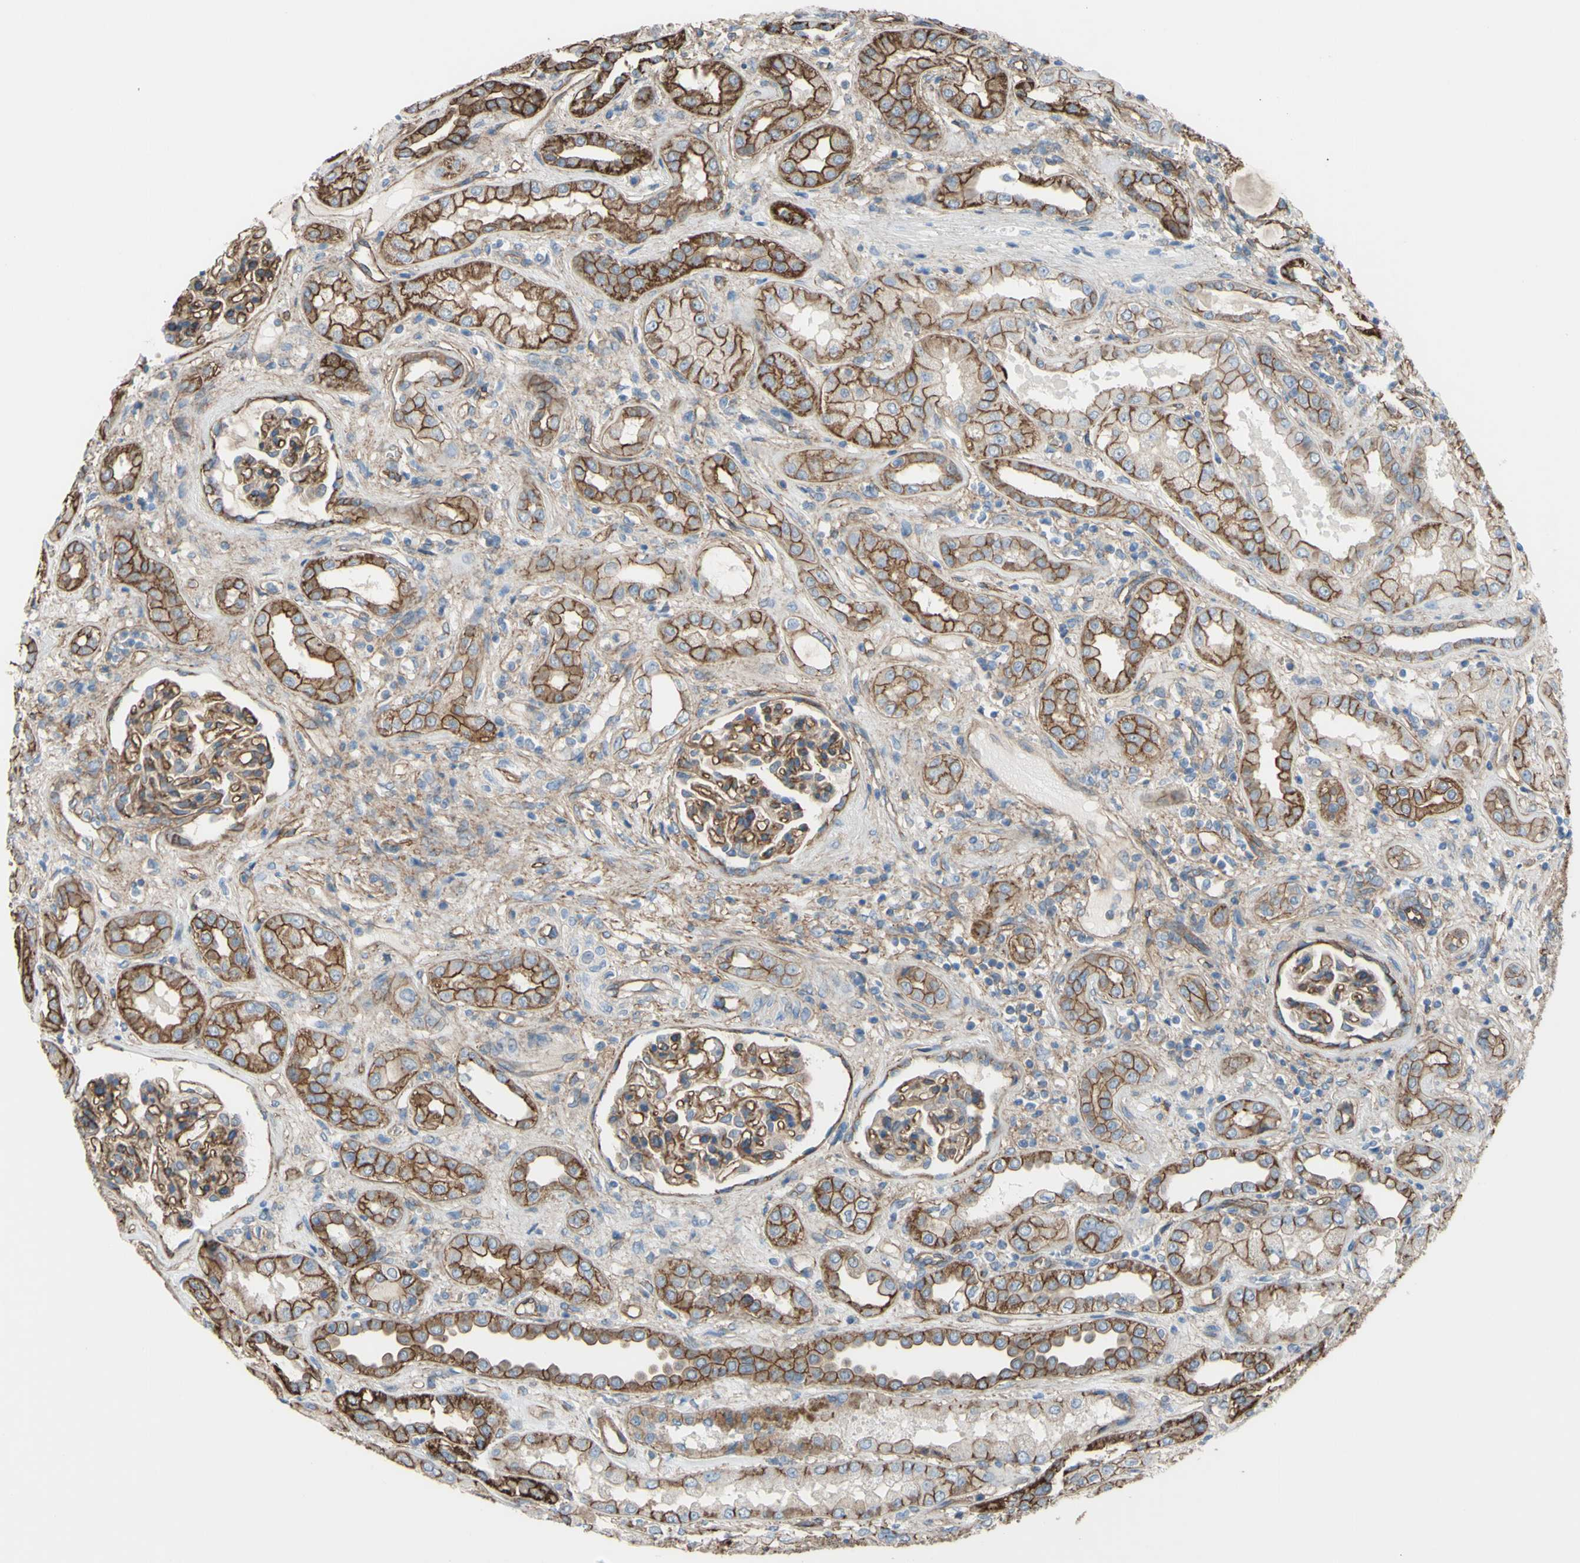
{"staining": {"intensity": "moderate", "quantity": ">75%", "location": "cytoplasmic/membranous"}, "tissue": "kidney", "cell_type": "Cells in glomeruli", "image_type": "normal", "snomed": [{"axis": "morphology", "description": "Normal tissue, NOS"}, {"axis": "topography", "description": "Kidney"}], "caption": "Immunohistochemistry (IHC) staining of unremarkable kidney, which demonstrates medium levels of moderate cytoplasmic/membranous expression in about >75% of cells in glomeruli indicating moderate cytoplasmic/membranous protein positivity. The staining was performed using DAB (brown) for protein detection and nuclei were counterstained in hematoxylin (blue).", "gene": "TPBG", "patient": {"sex": "male", "age": 59}}